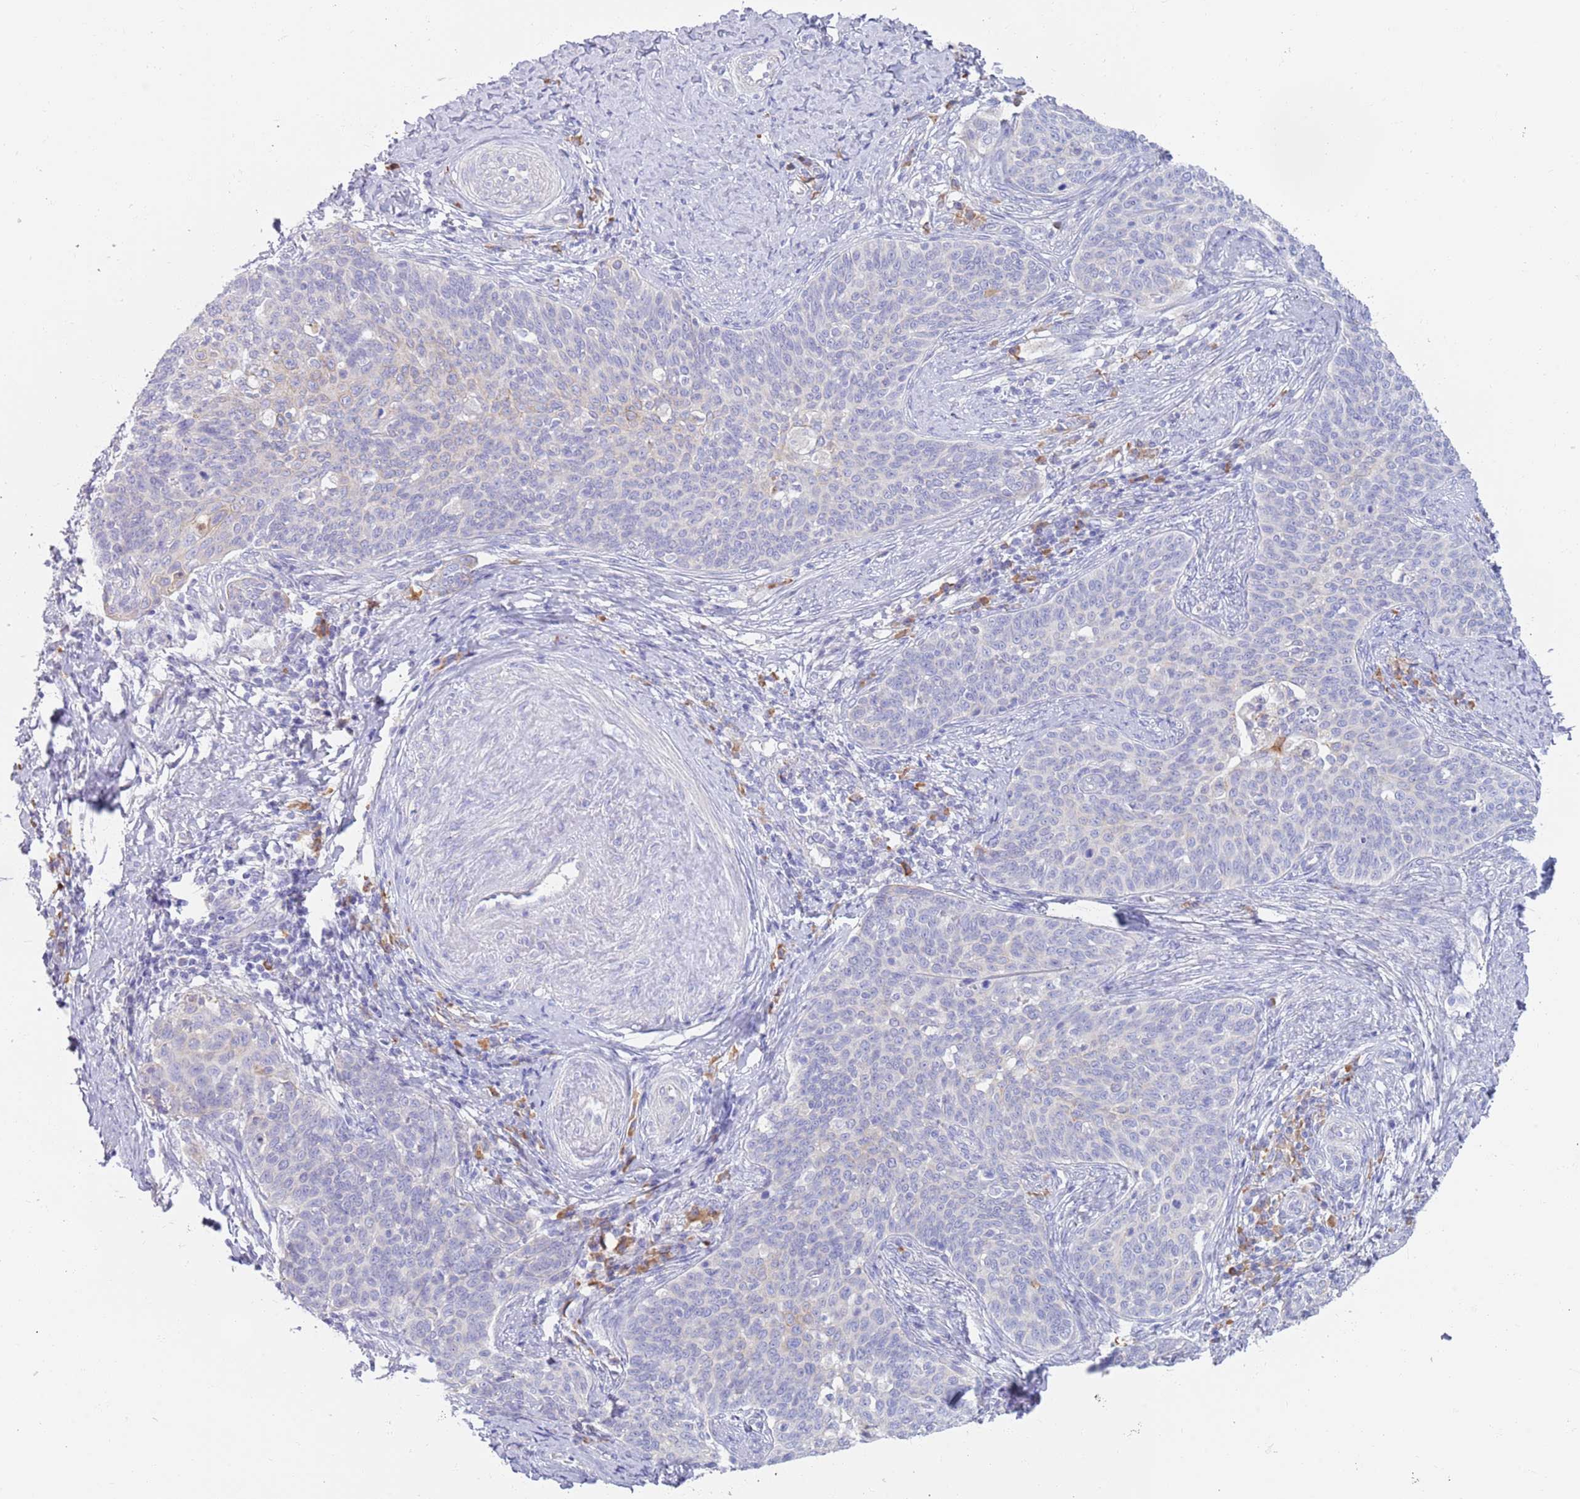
{"staining": {"intensity": "negative", "quantity": "none", "location": "none"}, "tissue": "cervical cancer", "cell_type": "Tumor cells", "image_type": "cancer", "snomed": [{"axis": "morphology", "description": "Squamous cell carcinoma, NOS"}, {"axis": "topography", "description": "Cervix"}], "caption": "A high-resolution photomicrograph shows immunohistochemistry staining of cervical cancer, which shows no significant positivity in tumor cells. (Immunohistochemistry, brightfield microscopy, high magnification).", "gene": "CCDC149", "patient": {"sex": "female", "age": 39}}